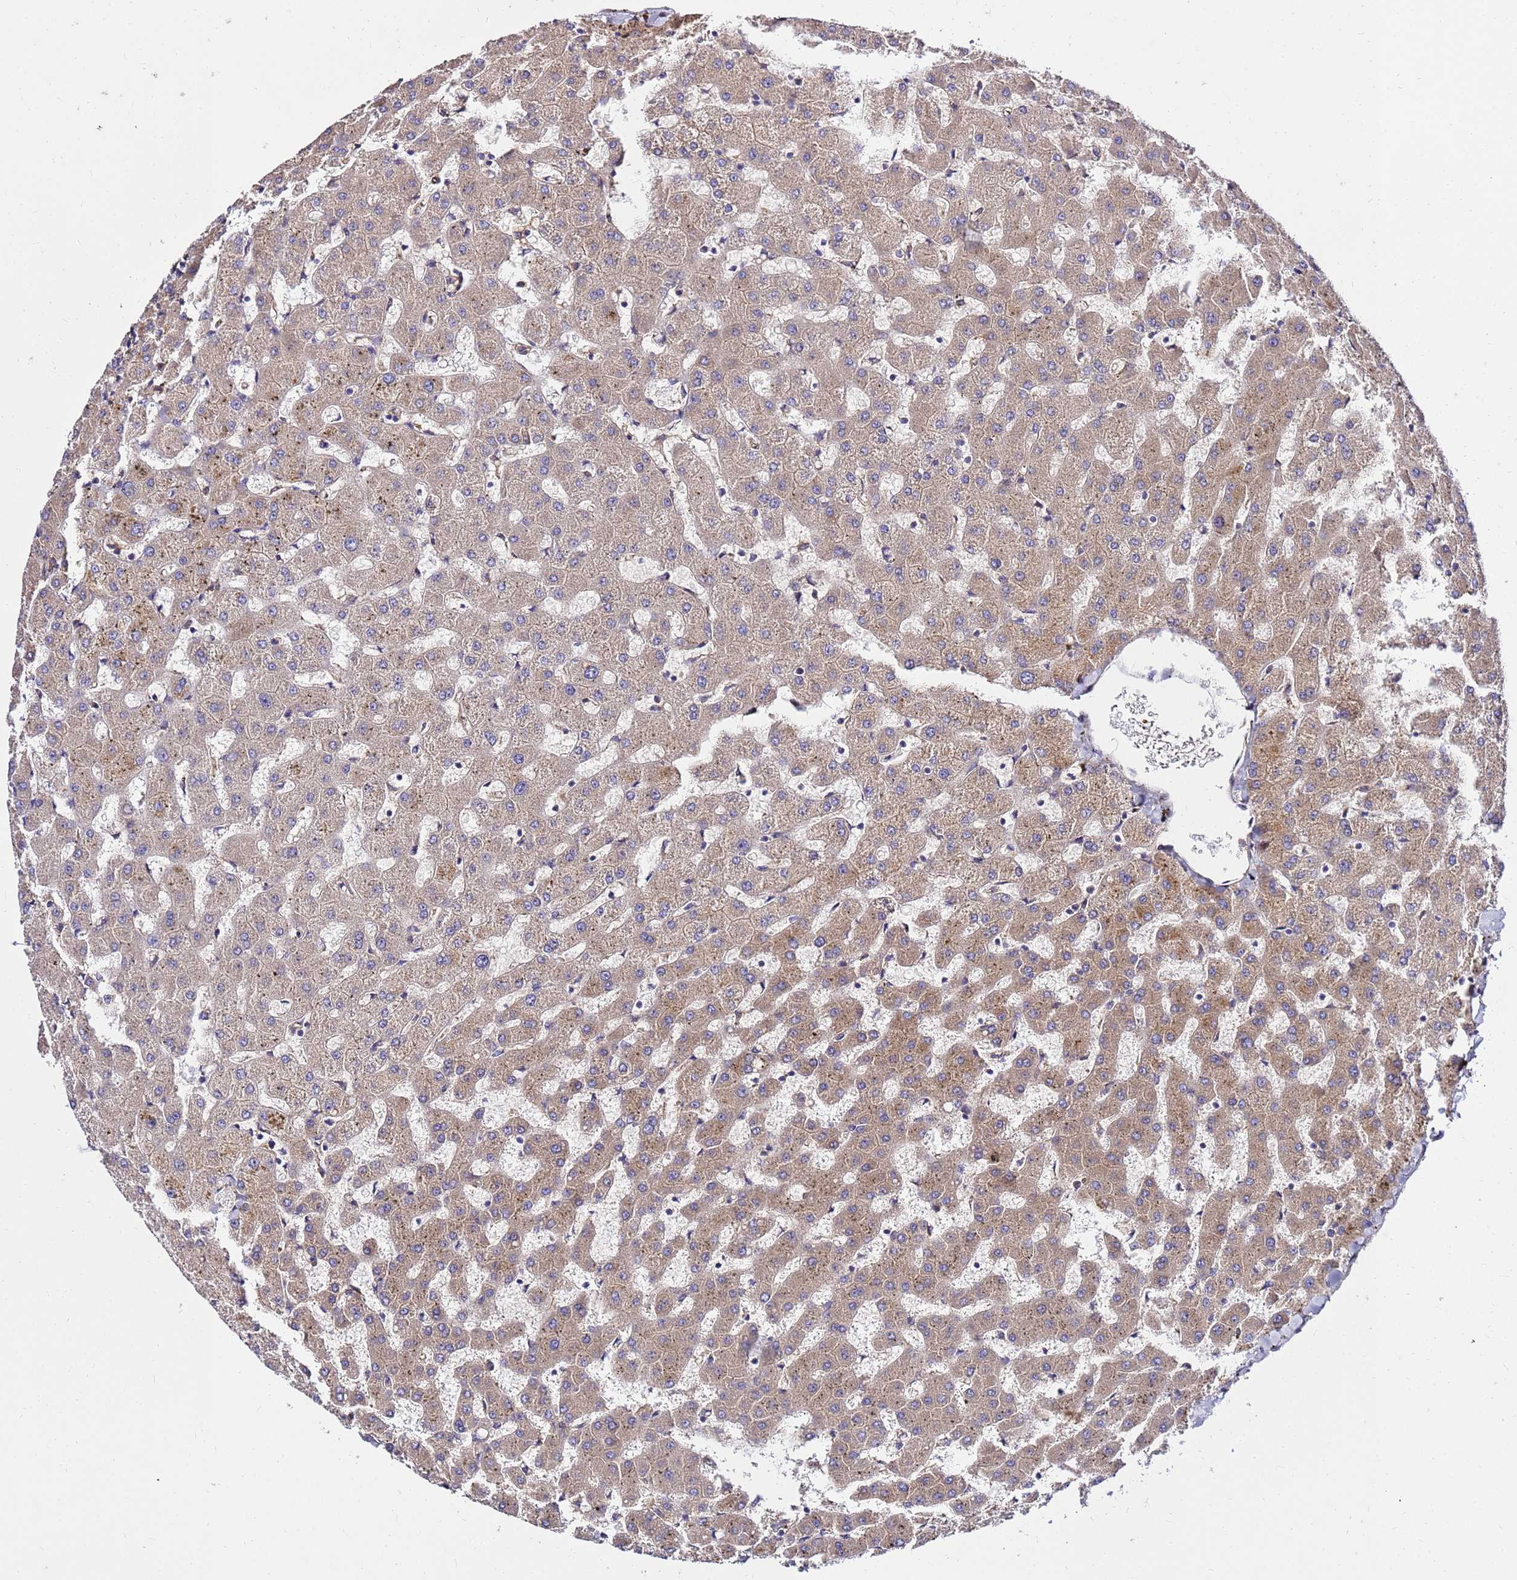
{"staining": {"intensity": "moderate", "quantity": ">75%", "location": "cytoplasmic/membranous"}, "tissue": "liver", "cell_type": "Cholangiocytes", "image_type": "normal", "snomed": [{"axis": "morphology", "description": "Normal tissue, NOS"}, {"axis": "topography", "description": "Liver"}], "caption": "DAB (3,3'-diaminobenzidine) immunohistochemical staining of unremarkable human liver shows moderate cytoplasmic/membranous protein expression in about >75% of cholangiocytes. The staining was performed using DAB (3,3'-diaminobenzidine) to visualize the protein expression in brown, while the nuclei were stained in blue with hematoxylin (Magnification: 20x).", "gene": "WWC2", "patient": {"sex": "female", "age": 63}}